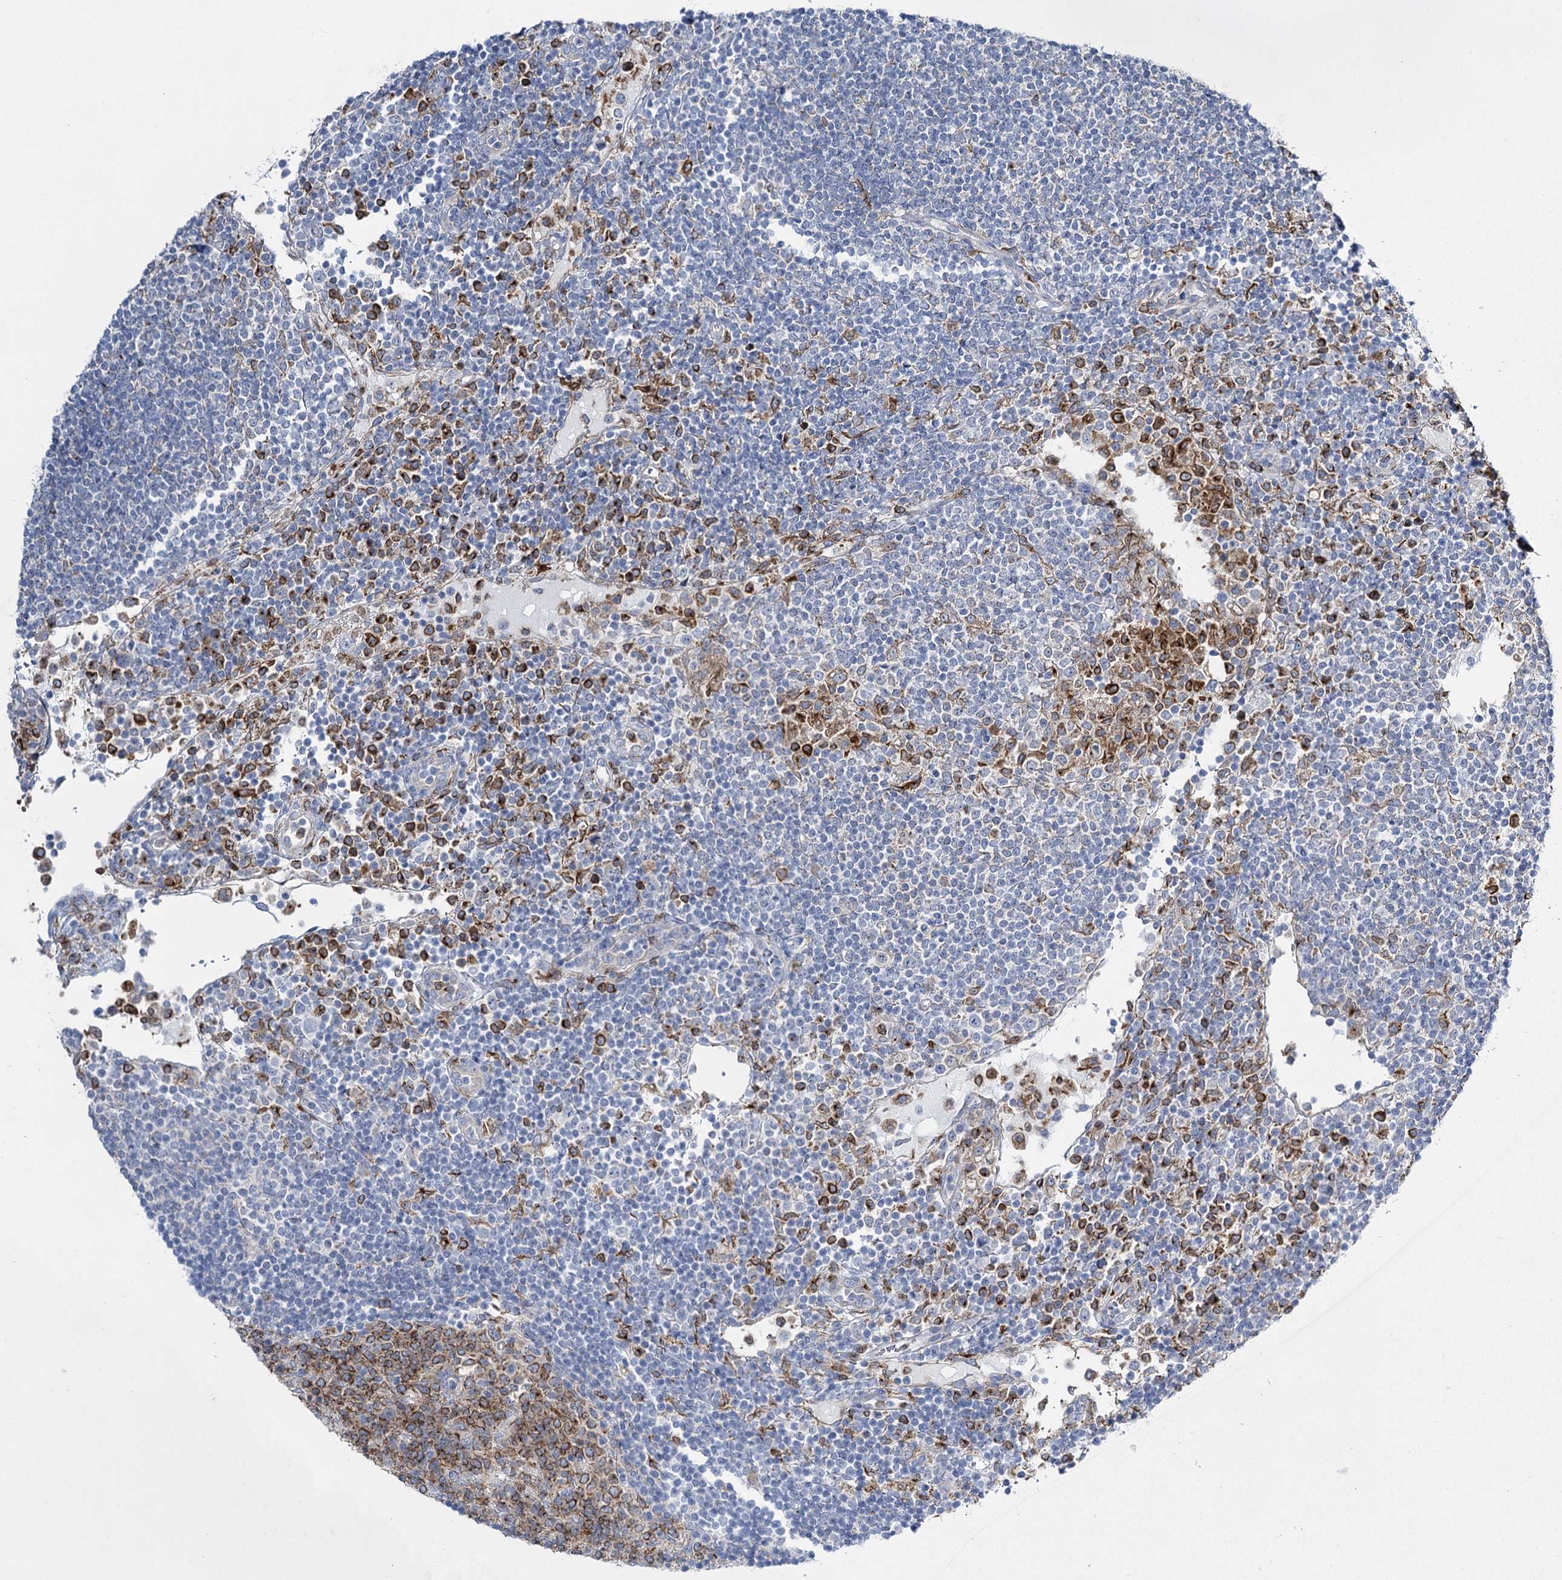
{"staining": {"intensity": "strong", "quantity": "<25%", "location": "cytoplasmic/membranous"}, "tissue": "lymph node", "cell_type": "Germinal center cells", "image_type": "normal", "snomed": [{"axis": "morphology", "description": "Normal tissue, NOS"}, {"axis": "topography", "description": "Lymph node"}], "caption": "Germinal center cells demonstrate medium levels of strong cytoplasmic/membranous staining in approximately <25% of cells in unremarkable lymph node. (Stains: DAB (3,3'-diaminobenzidine) in brown, nuclei in blue, Microscopy: brightfield microscopy at high magnification).", "gene": "CCDC88A", "patient": {"sex": "female", "age": 53}}